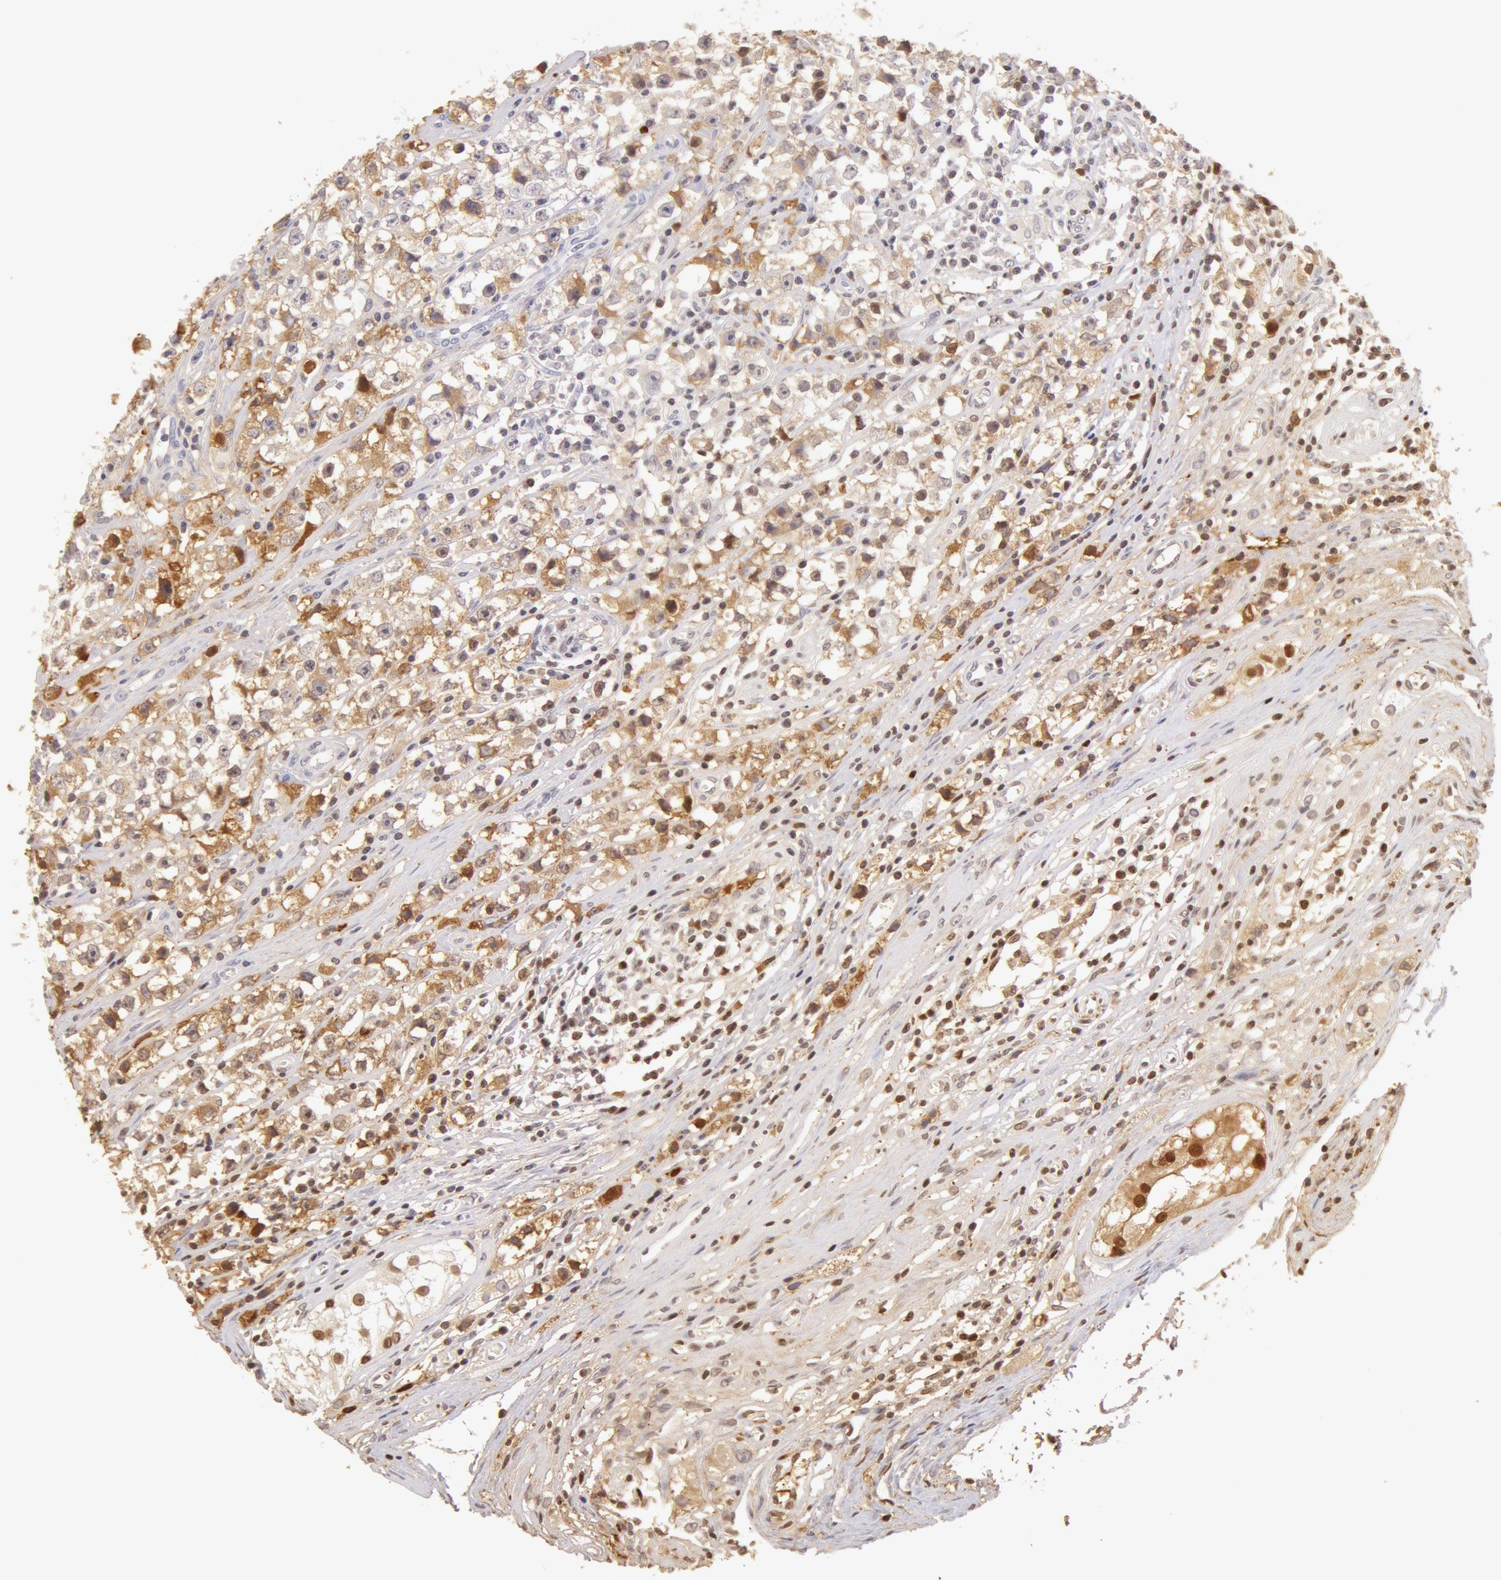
{"staining": {"intensity": "weak", "quantity": "<25%", "location": "cytoplasmic/membranous"}, "tissue": "testis cancer", "cell_type": "Tumor cells", "image_type": "cancer", "snomed": [{"axis": "morphology", "description": "Seminoma, NOS"}, {"axis": "topography", "description": "Testis"}], "caption": "The IHC image has no significant positivity in tumor cells of testis seminoma tissue.", "gene": "AHSG", "patient": {"sex": "male", "age": 35}}